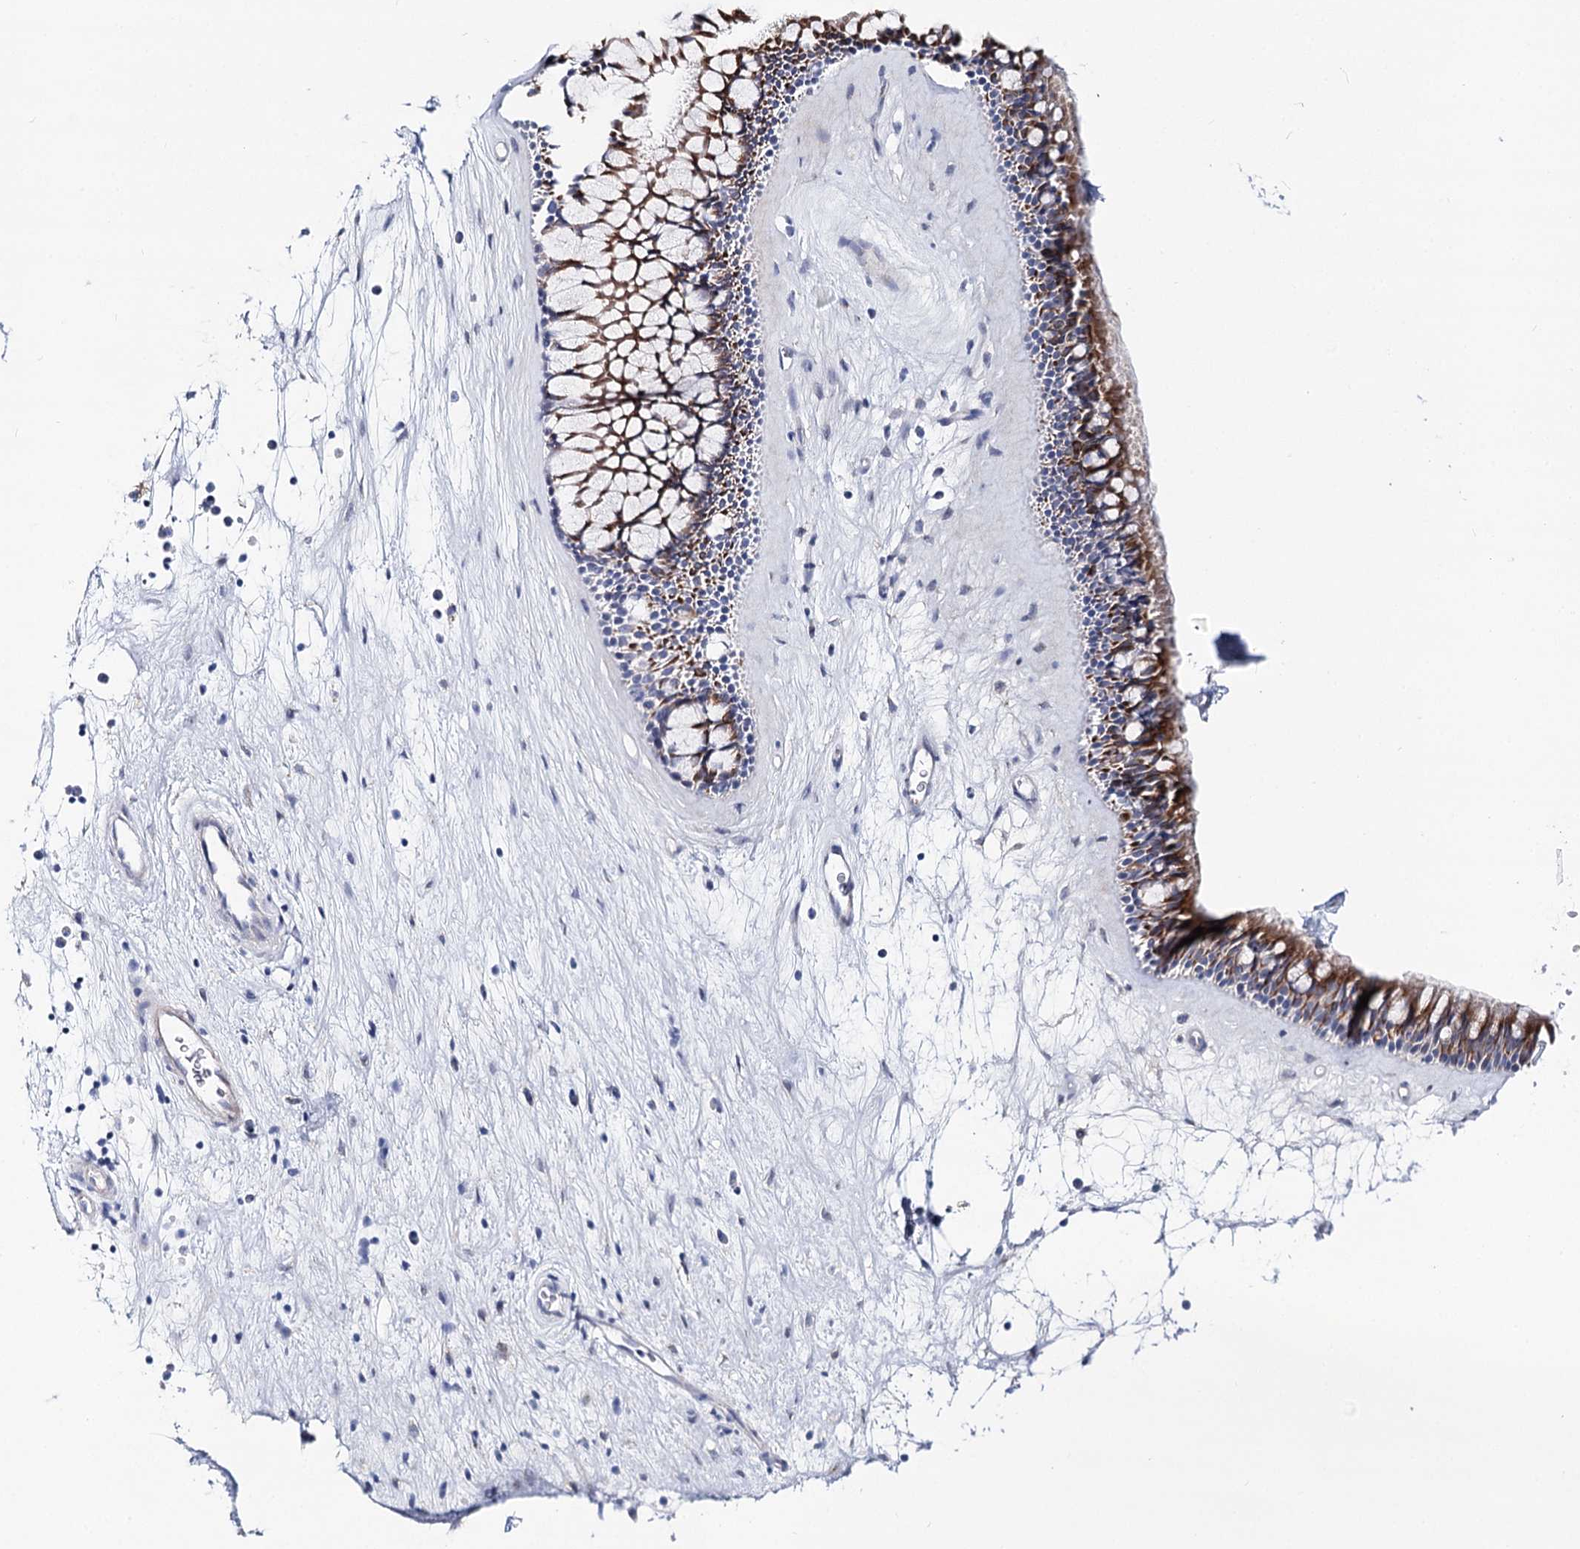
{"staining": {"intensity": "moderate", "quantity": ">75%", "location": "cytoplasmic/membranous"}, "tissue": "nasopharynx", "cell_type": "Respiratory epithelial cells", "image_type": "normal", "snomed": [{"axis": "morphology", "description": "Normal tissue, NOS"}, {"axis": "topography", "description": "Nasopharynx"}], "caption": "IHC photomicrograph of unremarkable nasopharynx stained for a protein (brown), which reveals medium levels of moderate cytoplasmic/membranous positivity in approximately >75% of respiratory epithelial cells.", "gene": "TEX12", "patient": {"sex": "male", "age": 64}}